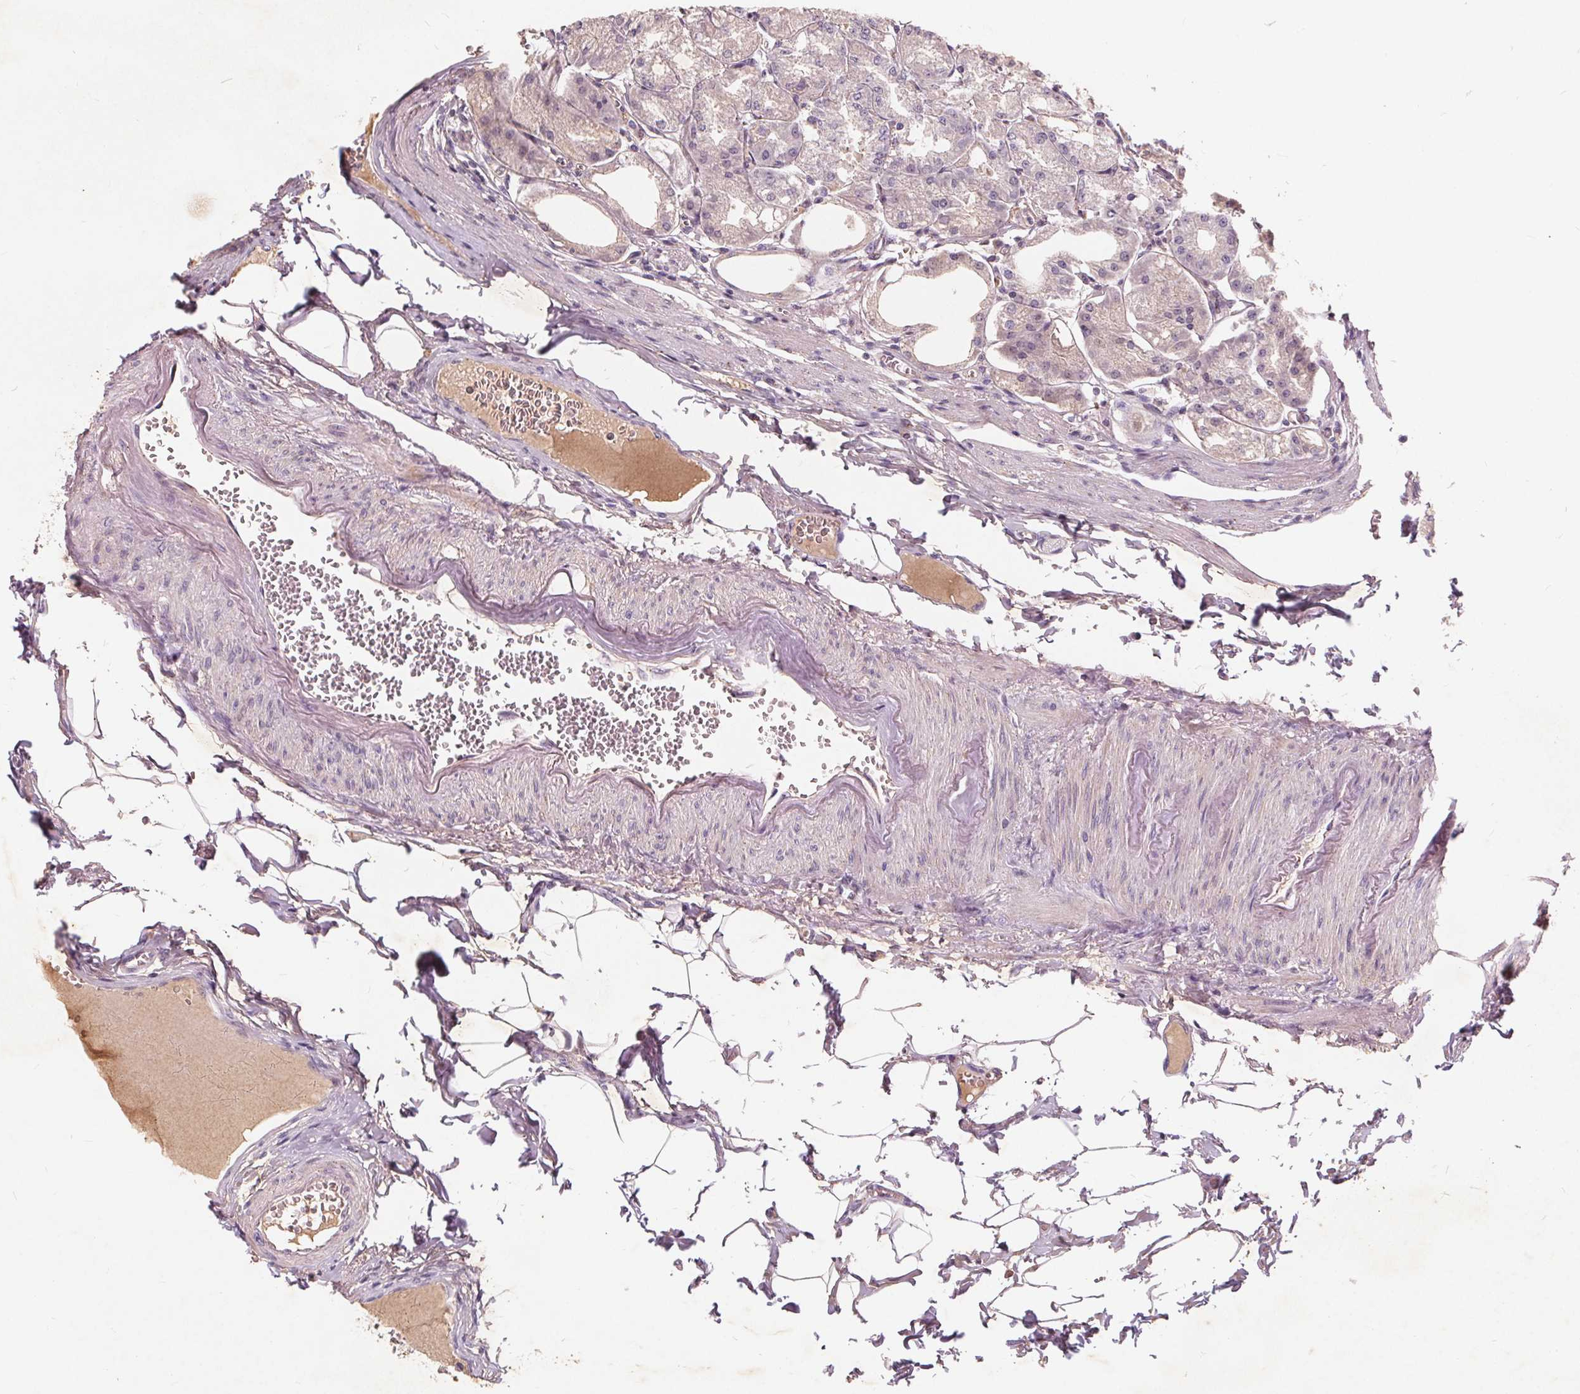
{"staining": {"intensity": "negative", "quantity": "none", "location": "none"}, "tissue": "stomach", "cell_type": "Glandular cells", "image_type": "normal", "snomed": [{"axis": "morphology", "description": "Normal tissue, NOS"}, {"axis": "topography", "description": "Stomach, lower"}], "caption": "Immunohistochemistry of unremarkable stomach demonstrates no expression in glandular cells. Nuclei are stained in blue.", "gene": "CSNK1G2", "patient": {"sex": "male", "age": 71}}